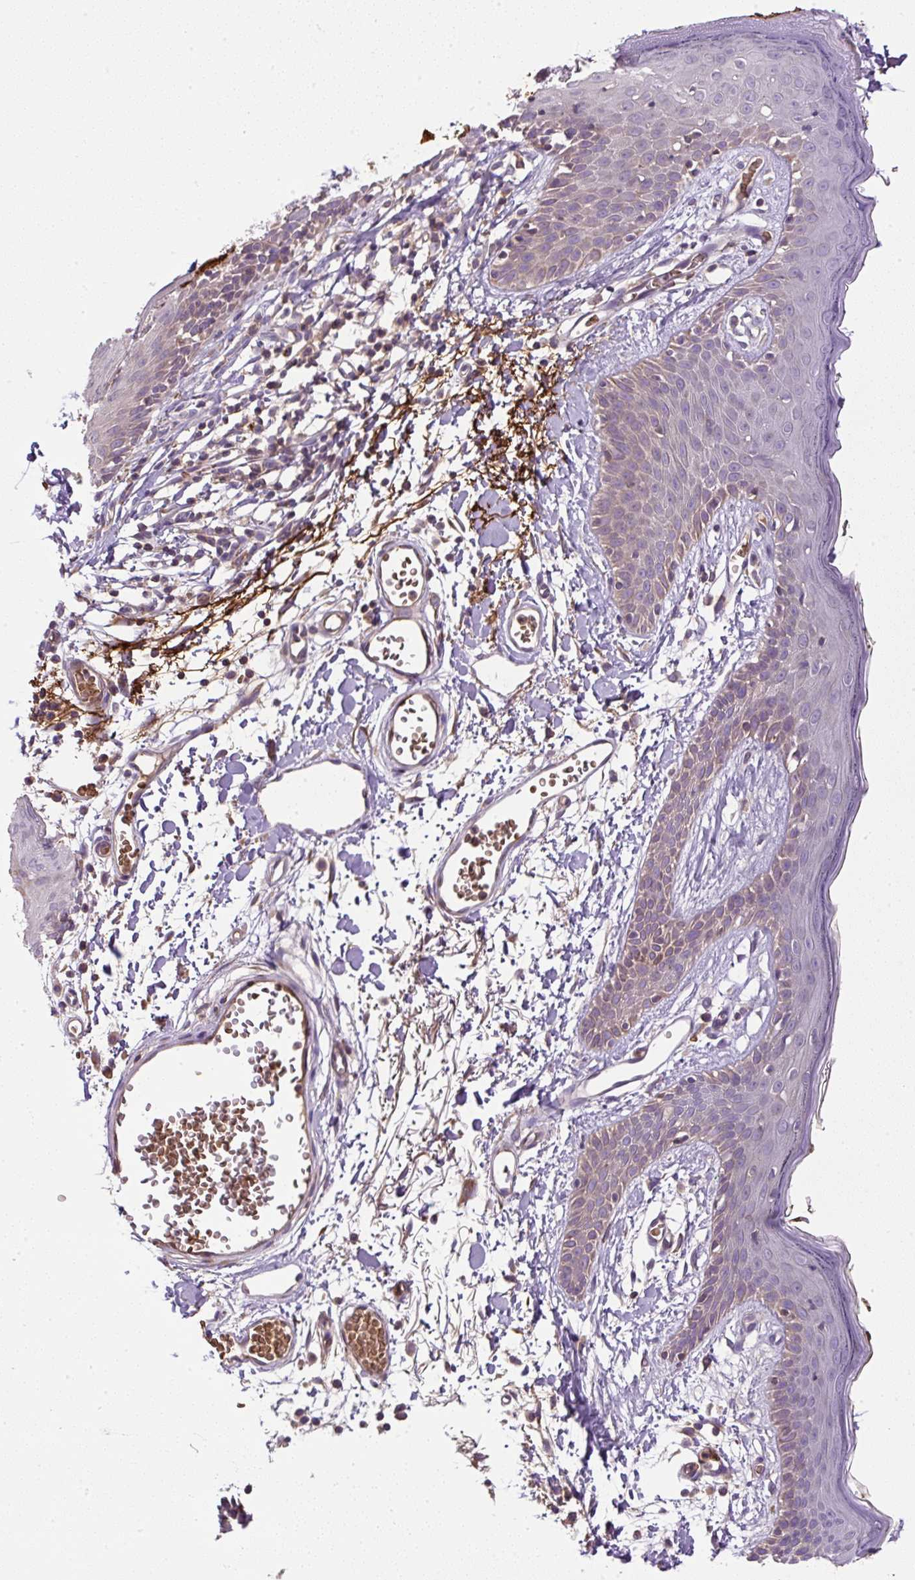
{"staining": {"intensity": "weak", "quantity": "25%-75%", "location": "cytoplasmic/membranous"}, "tissue": "skin", "cell_type": "Fibroblasts", "image_type": "normal", "snomed": [{"axis": "morphology", "description": "Normal tissue, NOS"}, {"axis": "topography", "description": "Skin"}], "caption": "This image reveals IHC staining of benign human skin, with low weak cytoplasmic/membranous staining in approximately 25%-75% of fibroblasts.", "gene": "CXCL13", "patient": {"sex": "male", "age": 79}}